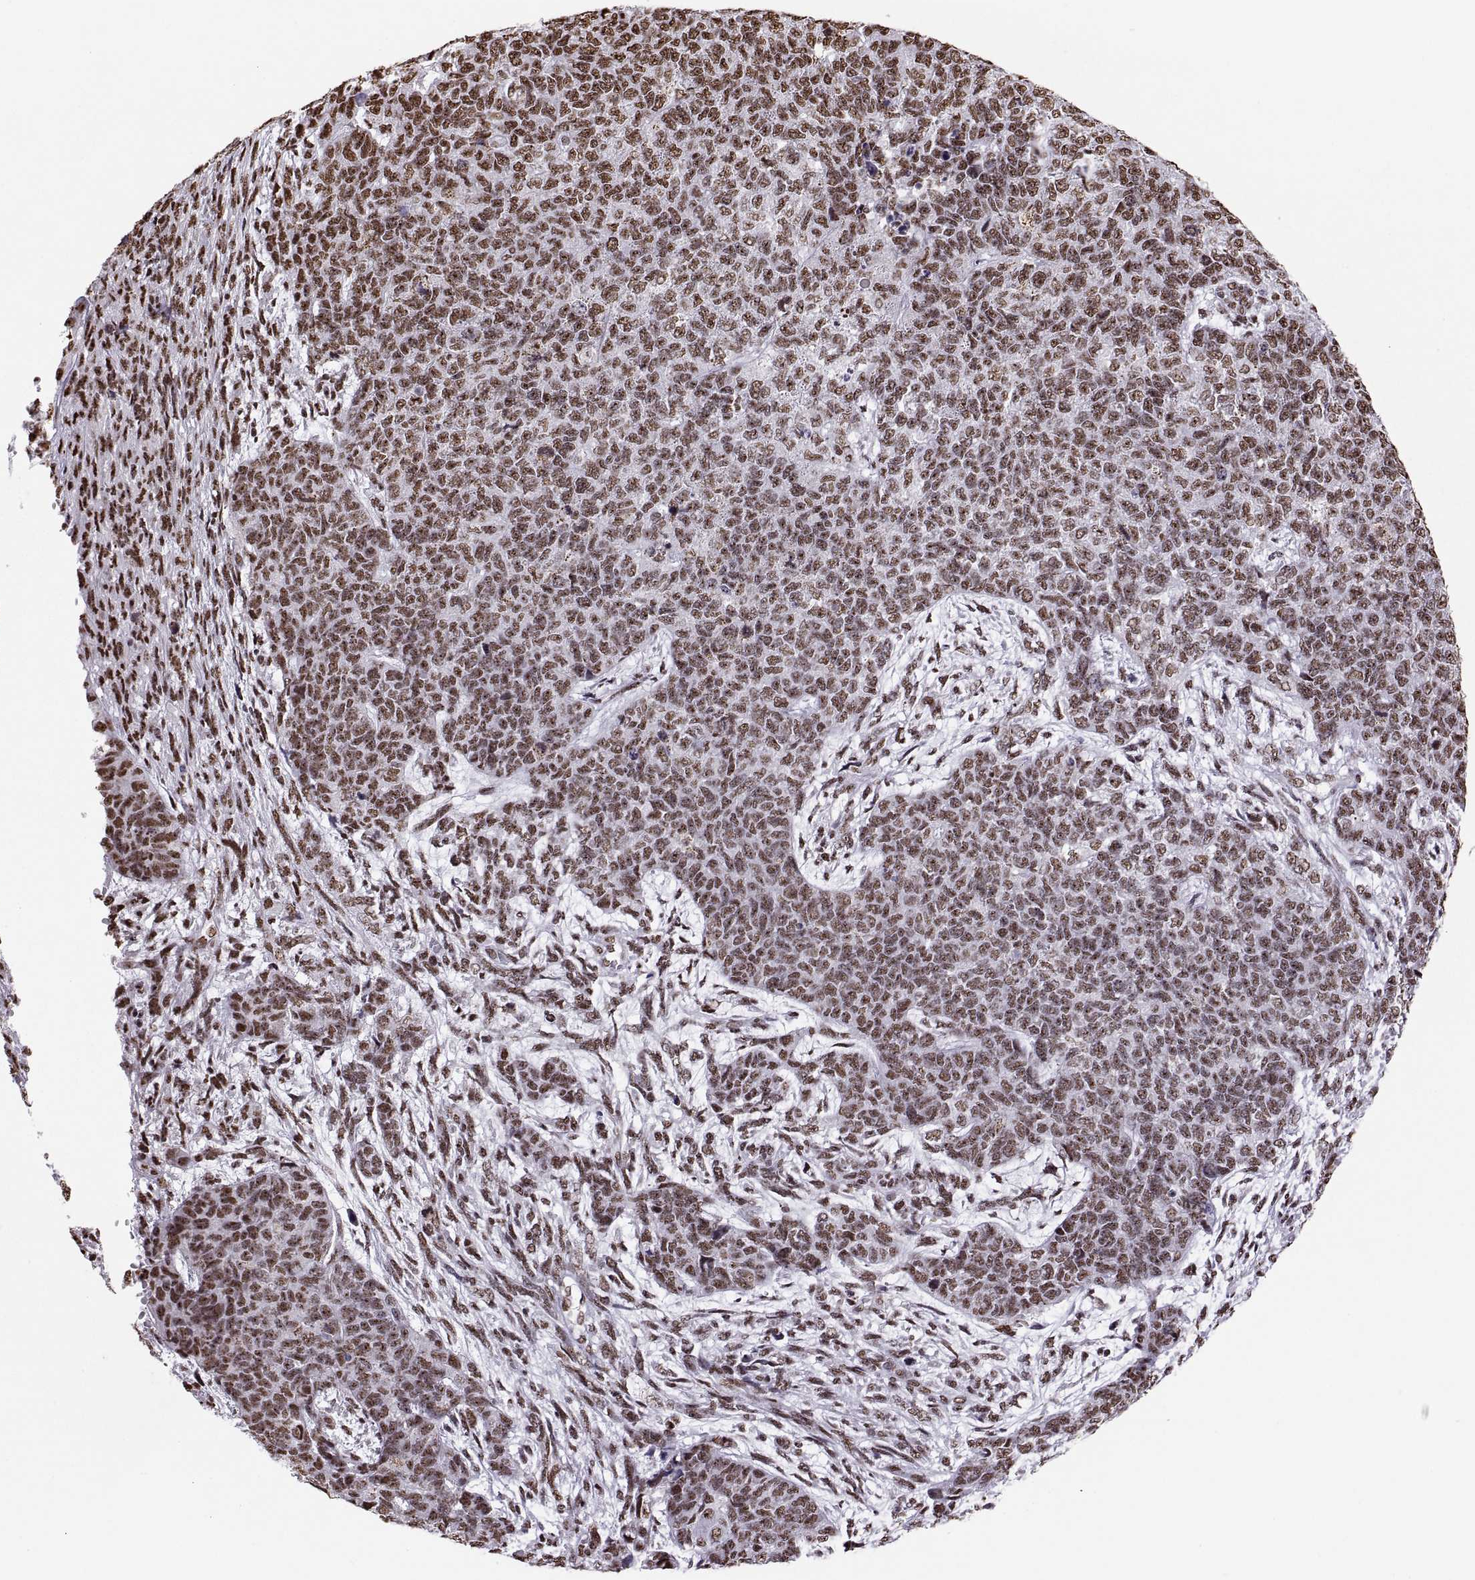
{"staining": {"intensity": "strong", "quantity": "<25%", "location": "nuclear"}, "tissue": "cervical cancer", "cell_type": "Tumor cells", "image_type": "cancer", "snomed": [{"axis": "morphology", "description": "Squamous cell carcinoma, NOS"}, {"axis": "topography", "description": "Cervix"}], "caption": "This histopathology image demonstrates immunohistochemistry staining of human cervical cancer, with medium strong nuclear expression in about <25% of tumor cells.", "gene": "SNAI1", "patient": {"sex": "female", "age": 63}}